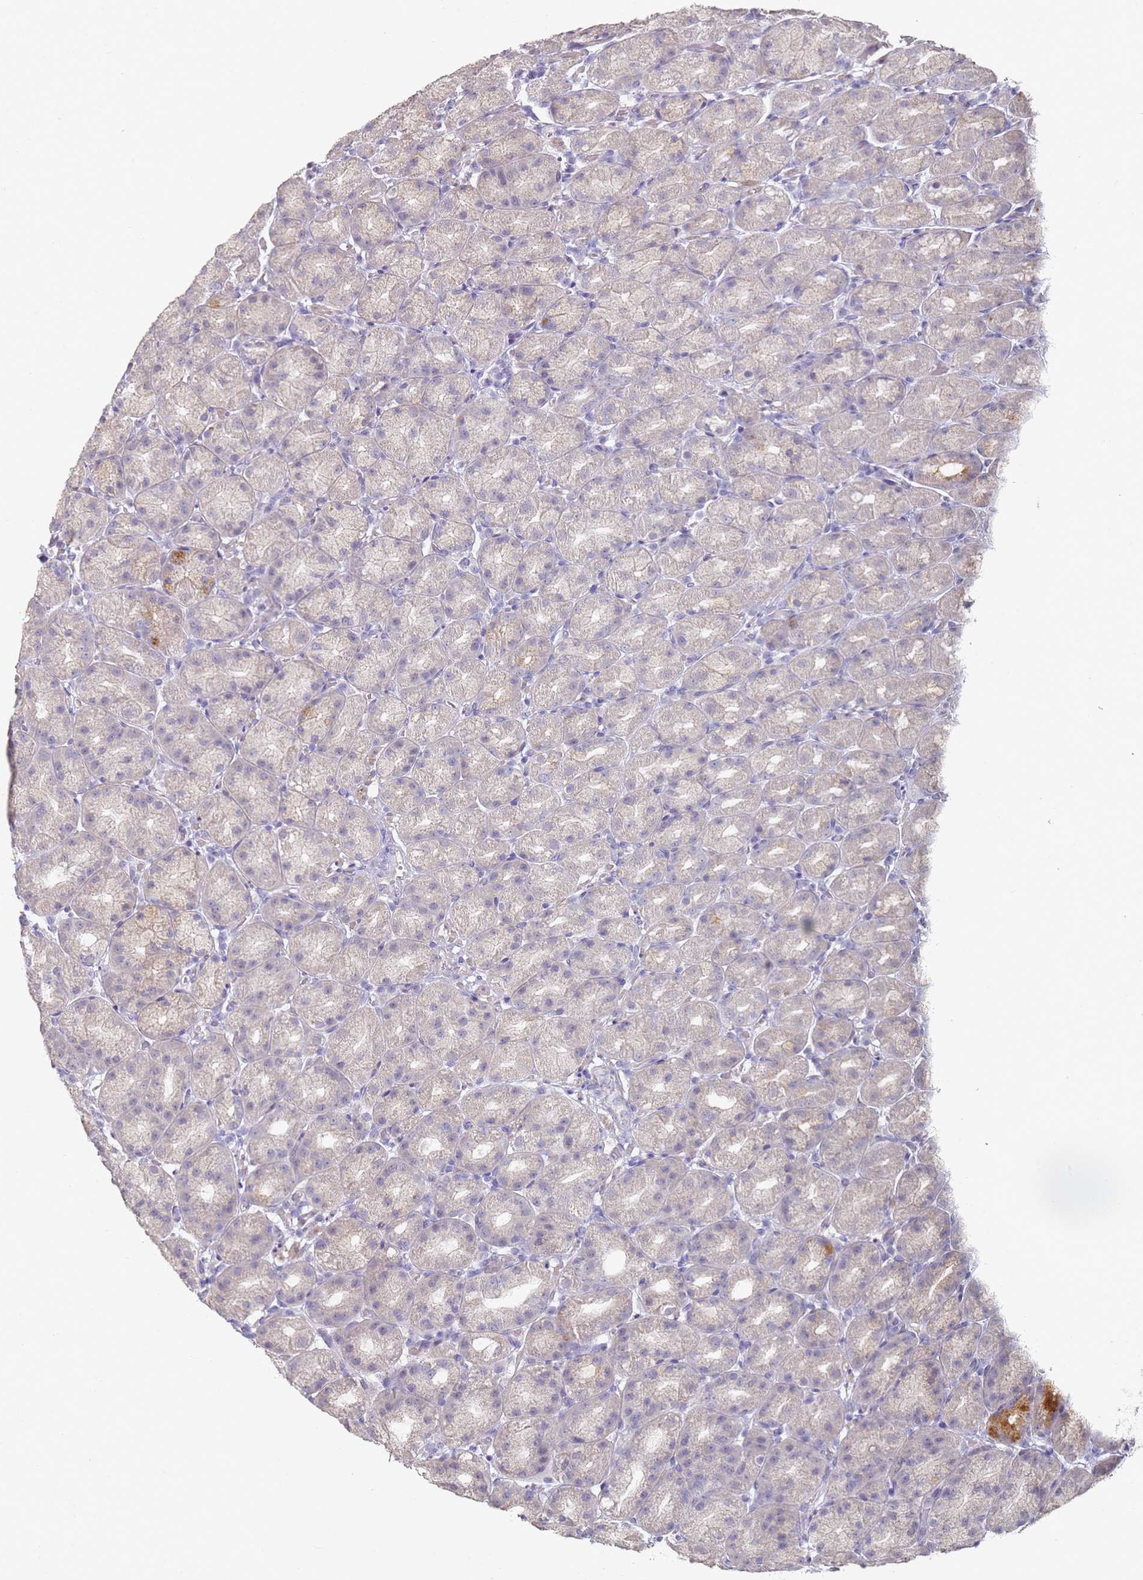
{"staining": {"intensity": "weak", "quantity": "<25%", "location": "cytoplasmic/membranous"}, "tissue": "stomach", "cell_type": "Glandular cells", "image_type": "normal", "snomed": [{"axis": "morphology", "description": "Normal tissue, NOS"}, {"axis": "topography", "description": "Stomach, upper"}, {"axis": "topography", "description": "Stomach"}], "caption": "Photomicrograph shows no significant protein staining in glandular cells of normal stomach. (DAB IHC, high magnification).", "gene": "DNAH11", "patient": {"sex": "male", "age": 68}}